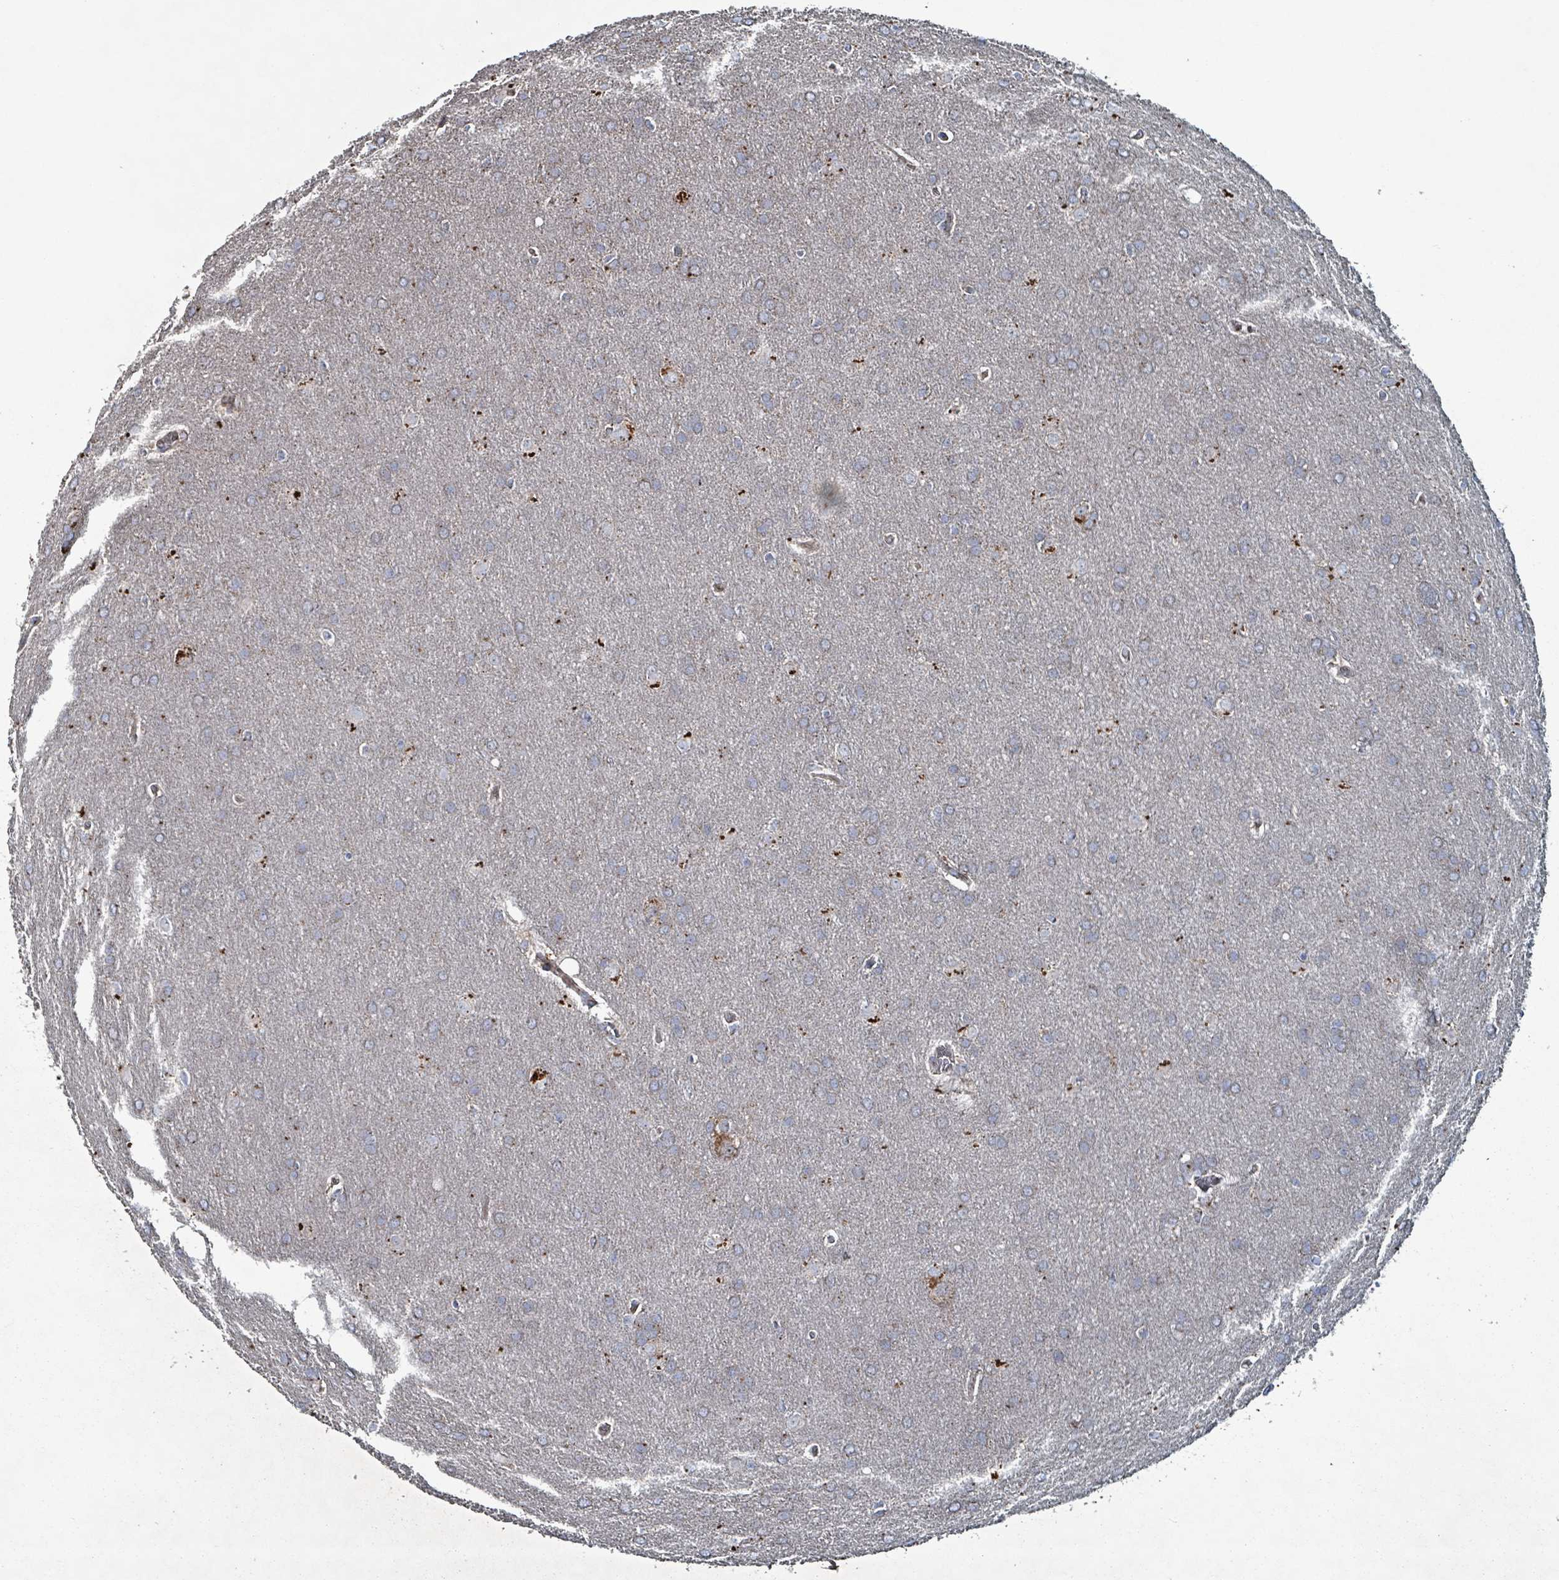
{"staining": {"intensity": "weak", "quantity": "25%-75%", "location": "cytoplasmic/membranous"}, "tissue": "glioma", "cell_type": "Tumor cells", "image_type": "cancer", "snomed": [{"axis": "morphology", "description": "Glioma, malignant, Low grade"}, {"axis": "topography", "description": "Brain"}], "caption": "This image exhibits malignant glioma (low-grade) stained with immunohistochemistry to label a protein in brown. The cytoplasmic/membranous of tumor cells show weak positivity for the protein. Nuclei are counter-stained blue.", "gene": "ABHD18", "patient": {"sex": "female", "age": 32}}